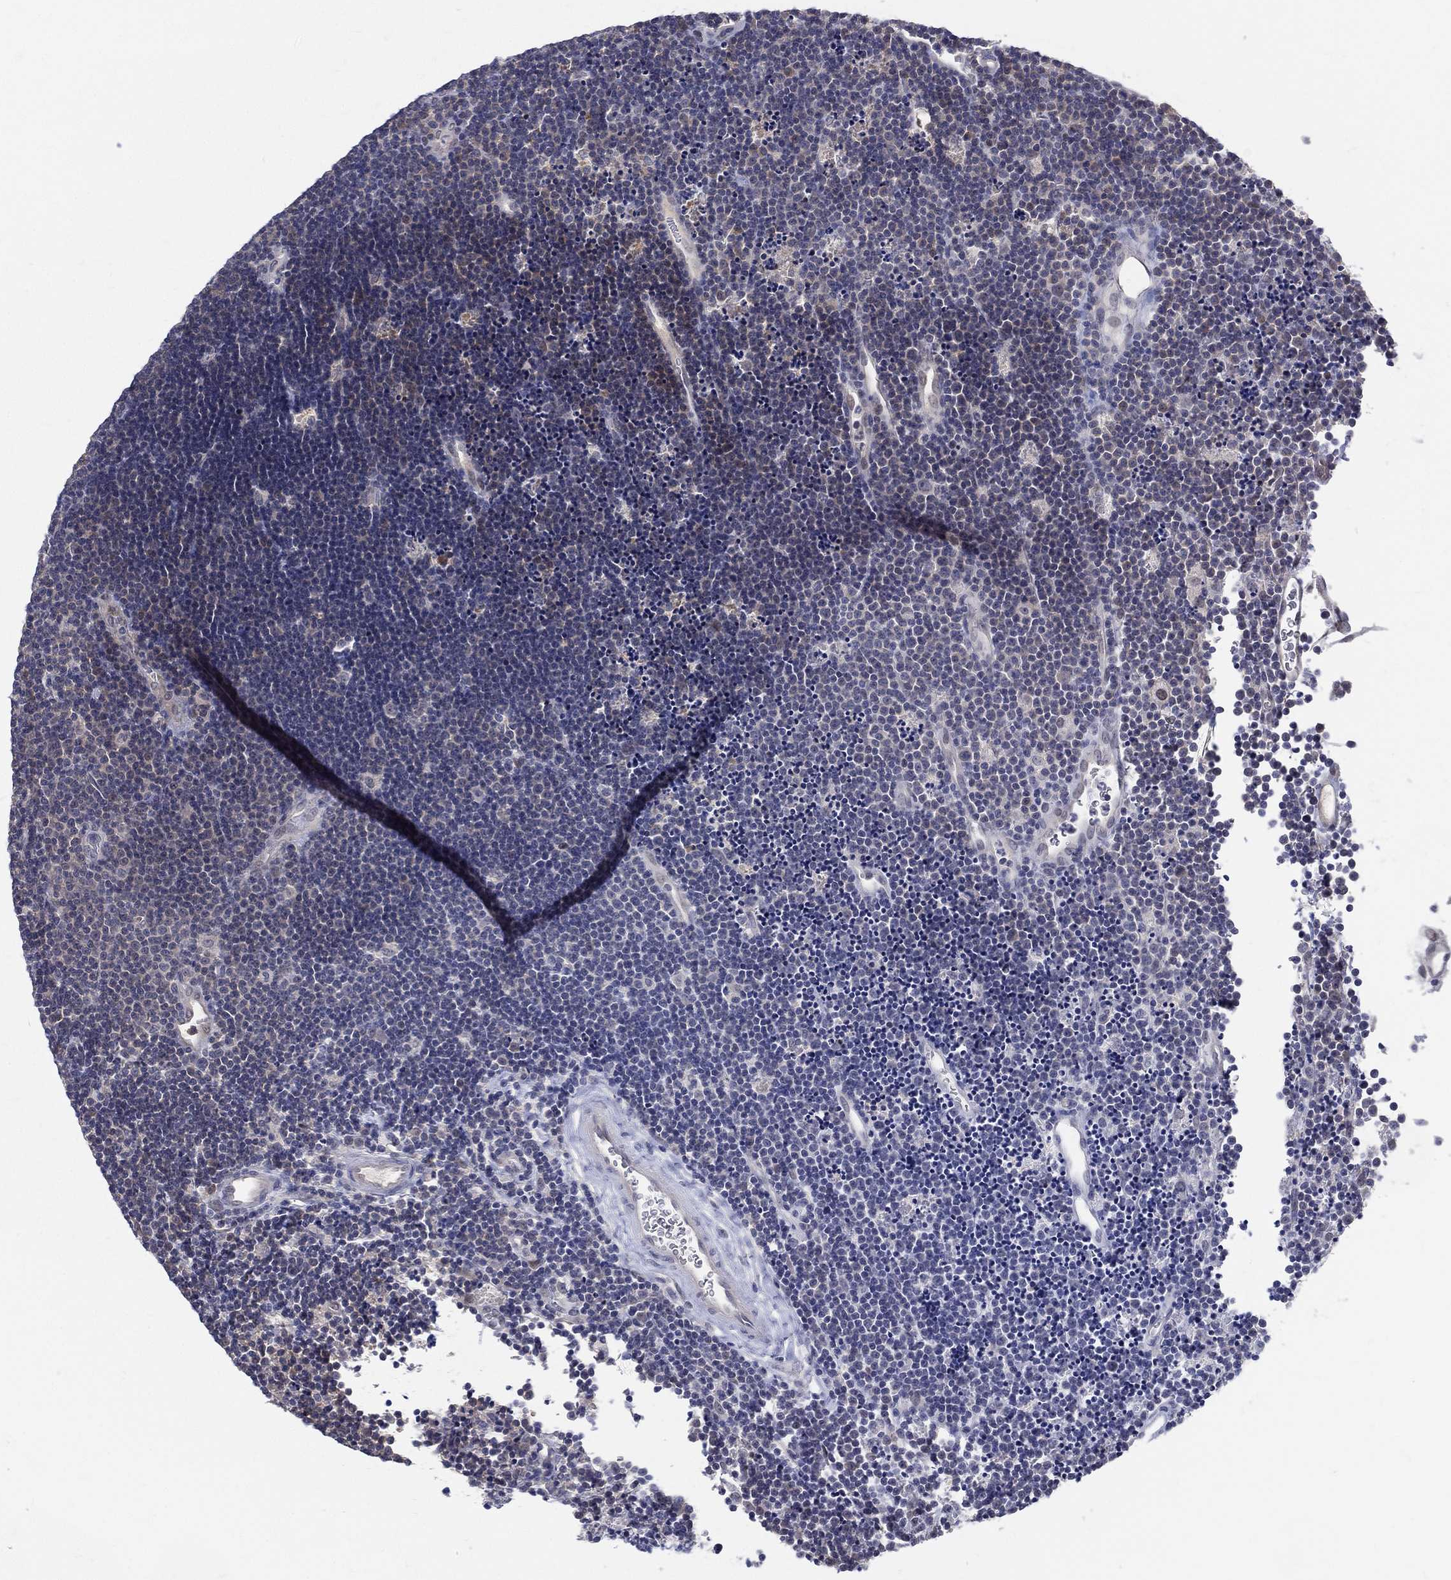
{"staining": {"intensity": "negative", "quantity": "none", "location": "none"}, "tissue": "lymphoma", "cell_type": "Tumor cells", "image_type": "cancer", "snomed": [{"axis": "morphology", "description": "Malignant lymphoma, non-Hodgkin's type, Low grade"}, {"axis": "topography", "description": "Brain"}], "caption": "Immunohistochemistry (IHC) histopathology image of neoplastic tissue: lymphoma stained with DAB (3,3'-diaminobenzidine) displays no significant protein staining in tumor cells.", "gene": "DLG4", "patient": {"sex": "female", "age": 66}}